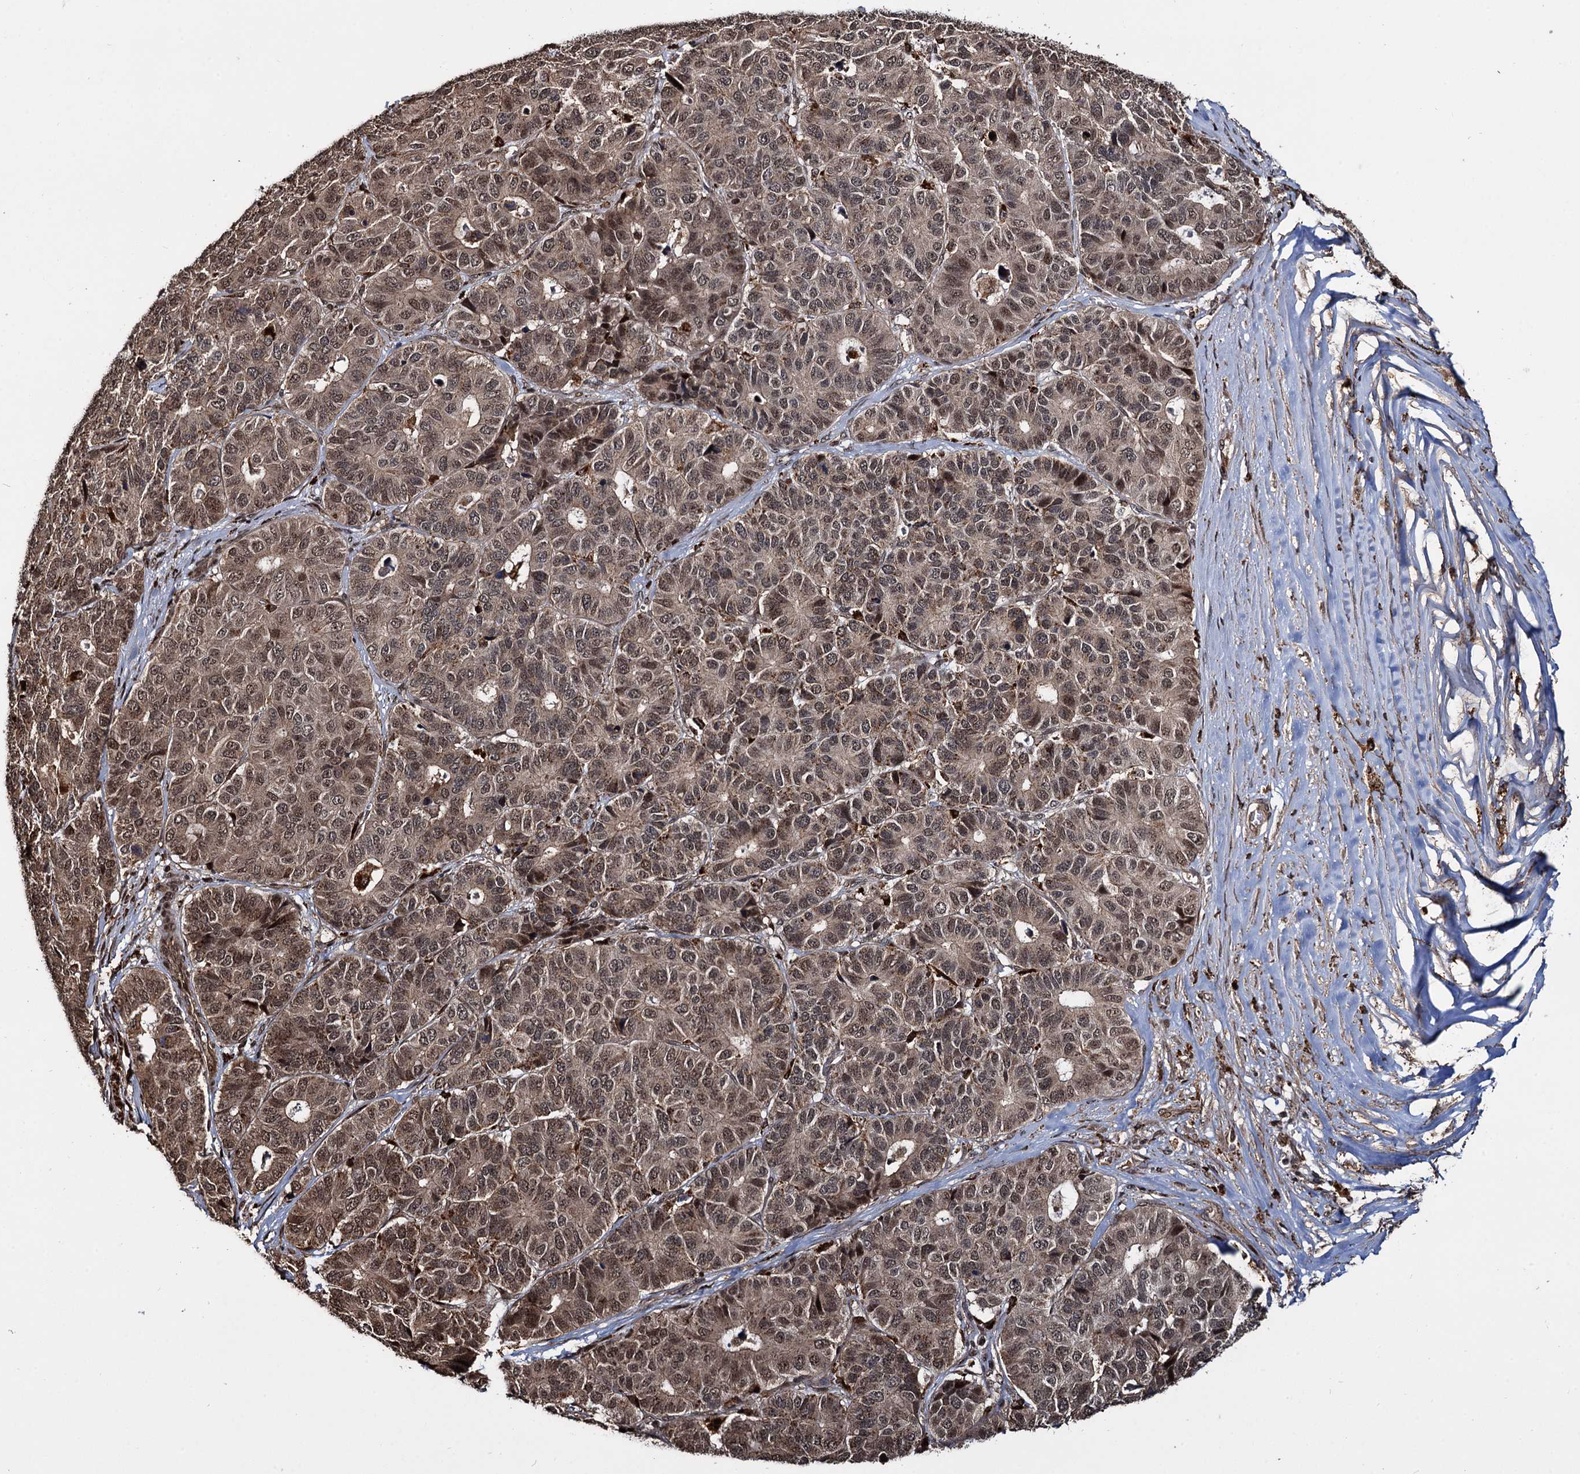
{"staining": {"intensity": "moderate", "quantity": ">75%", "location": "cytoplasmic/membranous,nuclear"}, "tissue": "pancreatic cancer", "cell_type": "Tumor cells", "image_type": "cancer", "snomed": [{"axis": "morphology", "description": "Adenocarcinoma, NOS"}, {"axis": "topography", "description": "Pancreas"}], "caption": "Tumor cells show medium levels of moderate cytoplasmic/membranous and nuclear staining in approximately >75% of cells in pancreatic cancer (adenocarcinoma). Using DAB (3,3'-diaminobenzidine) (brown) and hematoxylin (blue) stains, captured at high magnification using brightfield microscopy.", "gene": "CEP192", "patient": {"sex": "male", "age": 50}}